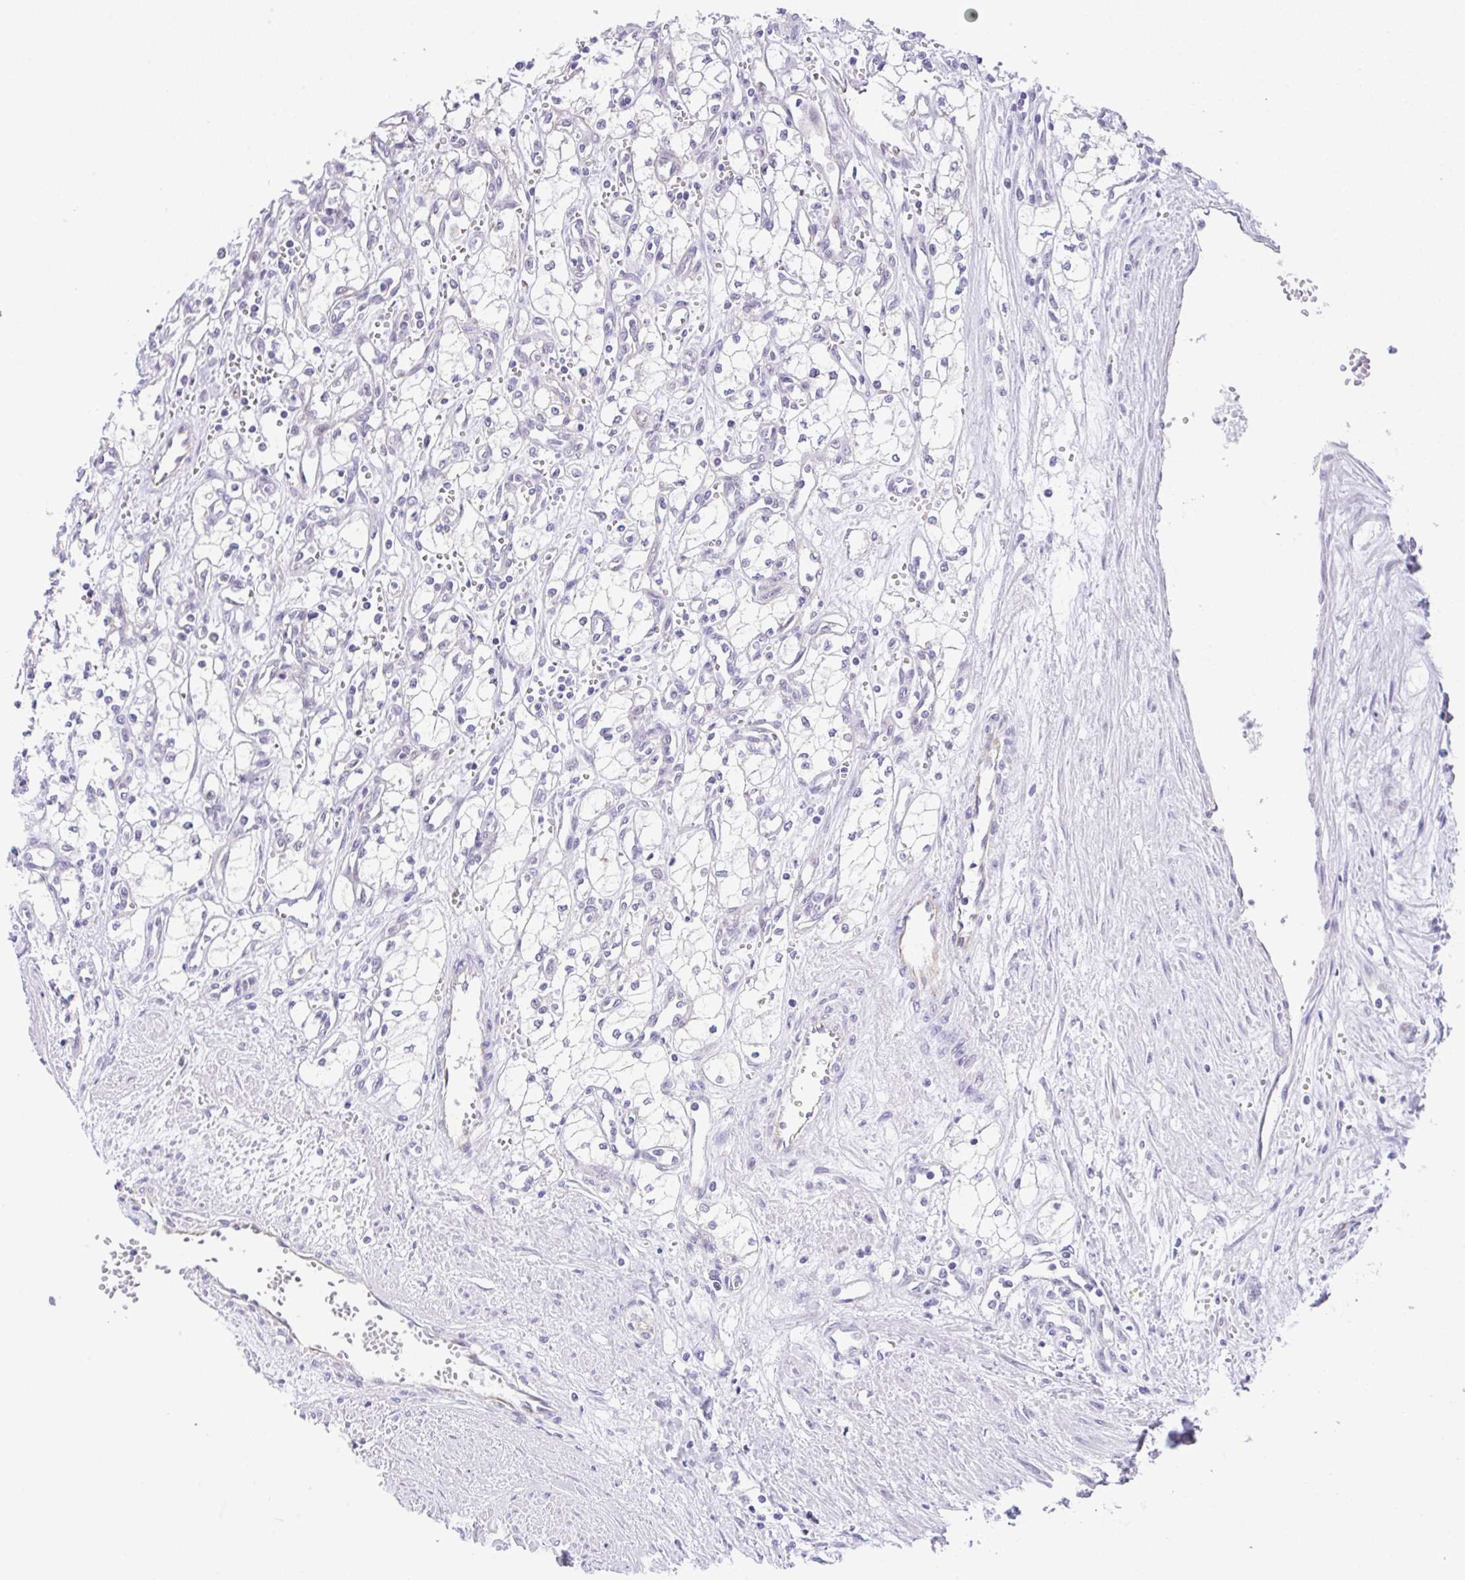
{"staining": {"intensity": "negative", "quantity": "none", "location": "none"}, "tissue": "renal cancer", "cell_type": "Tumor cells", "image_type": "cancer", "snomed": [{"axis": "morphology", "description": "Adenocarcinoma, NOS"}, {"axis": "topography", "description": "Kidney"}], "caption": "DAB (3,3'-diaminobenzidine) immunohistochemical staining of renal adenocarcinoma reveals no significant staining in tumor cells.", "gene": "CGNL1", "patient": {"sex": "male", "age": 59}}